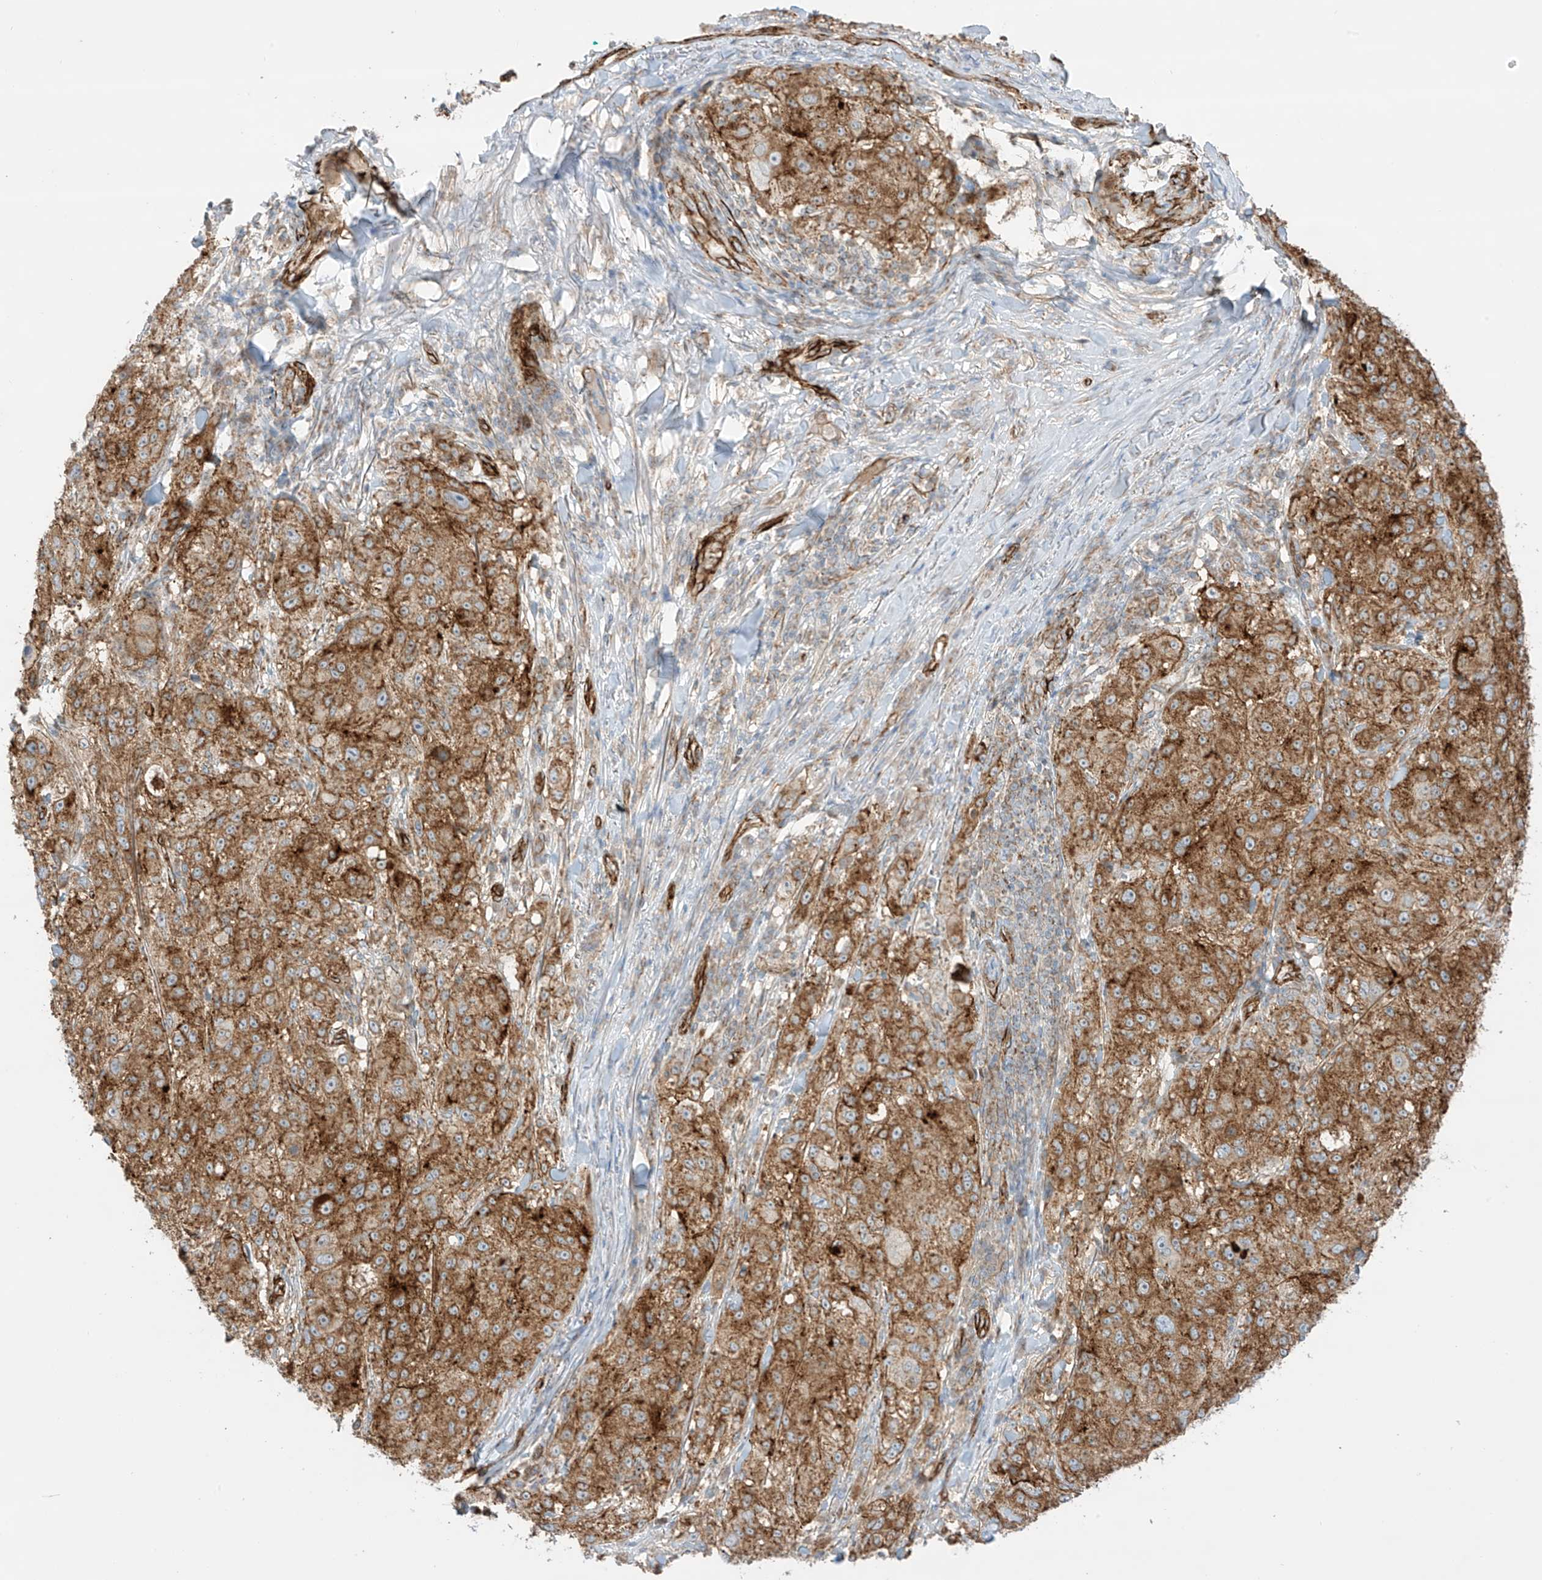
{"staining": {"intensity": "moderate", "quantity": ">75%", "location": "cytoplasmic/membranous"}, "tissue": "melanoma", "cell_type": "Tumor cells", "image_type": "cancer", "snomed": [{"axis": "morphology", "description": "Necrosis, NOS"}, {"axis": "morphology", "description": "Malignant melanoma, NOS"}, {"axis": "topography", "description": "Skin"}], "caption": "Melanoma stained with DAB immunohistochemistry (IHC) demonstrates medium levels of moderate cytoplasmic/membranous staining in about >75% of tumor cells.", "gene": "ABCB7", "patient": {"sex": "female", "age": 87}}